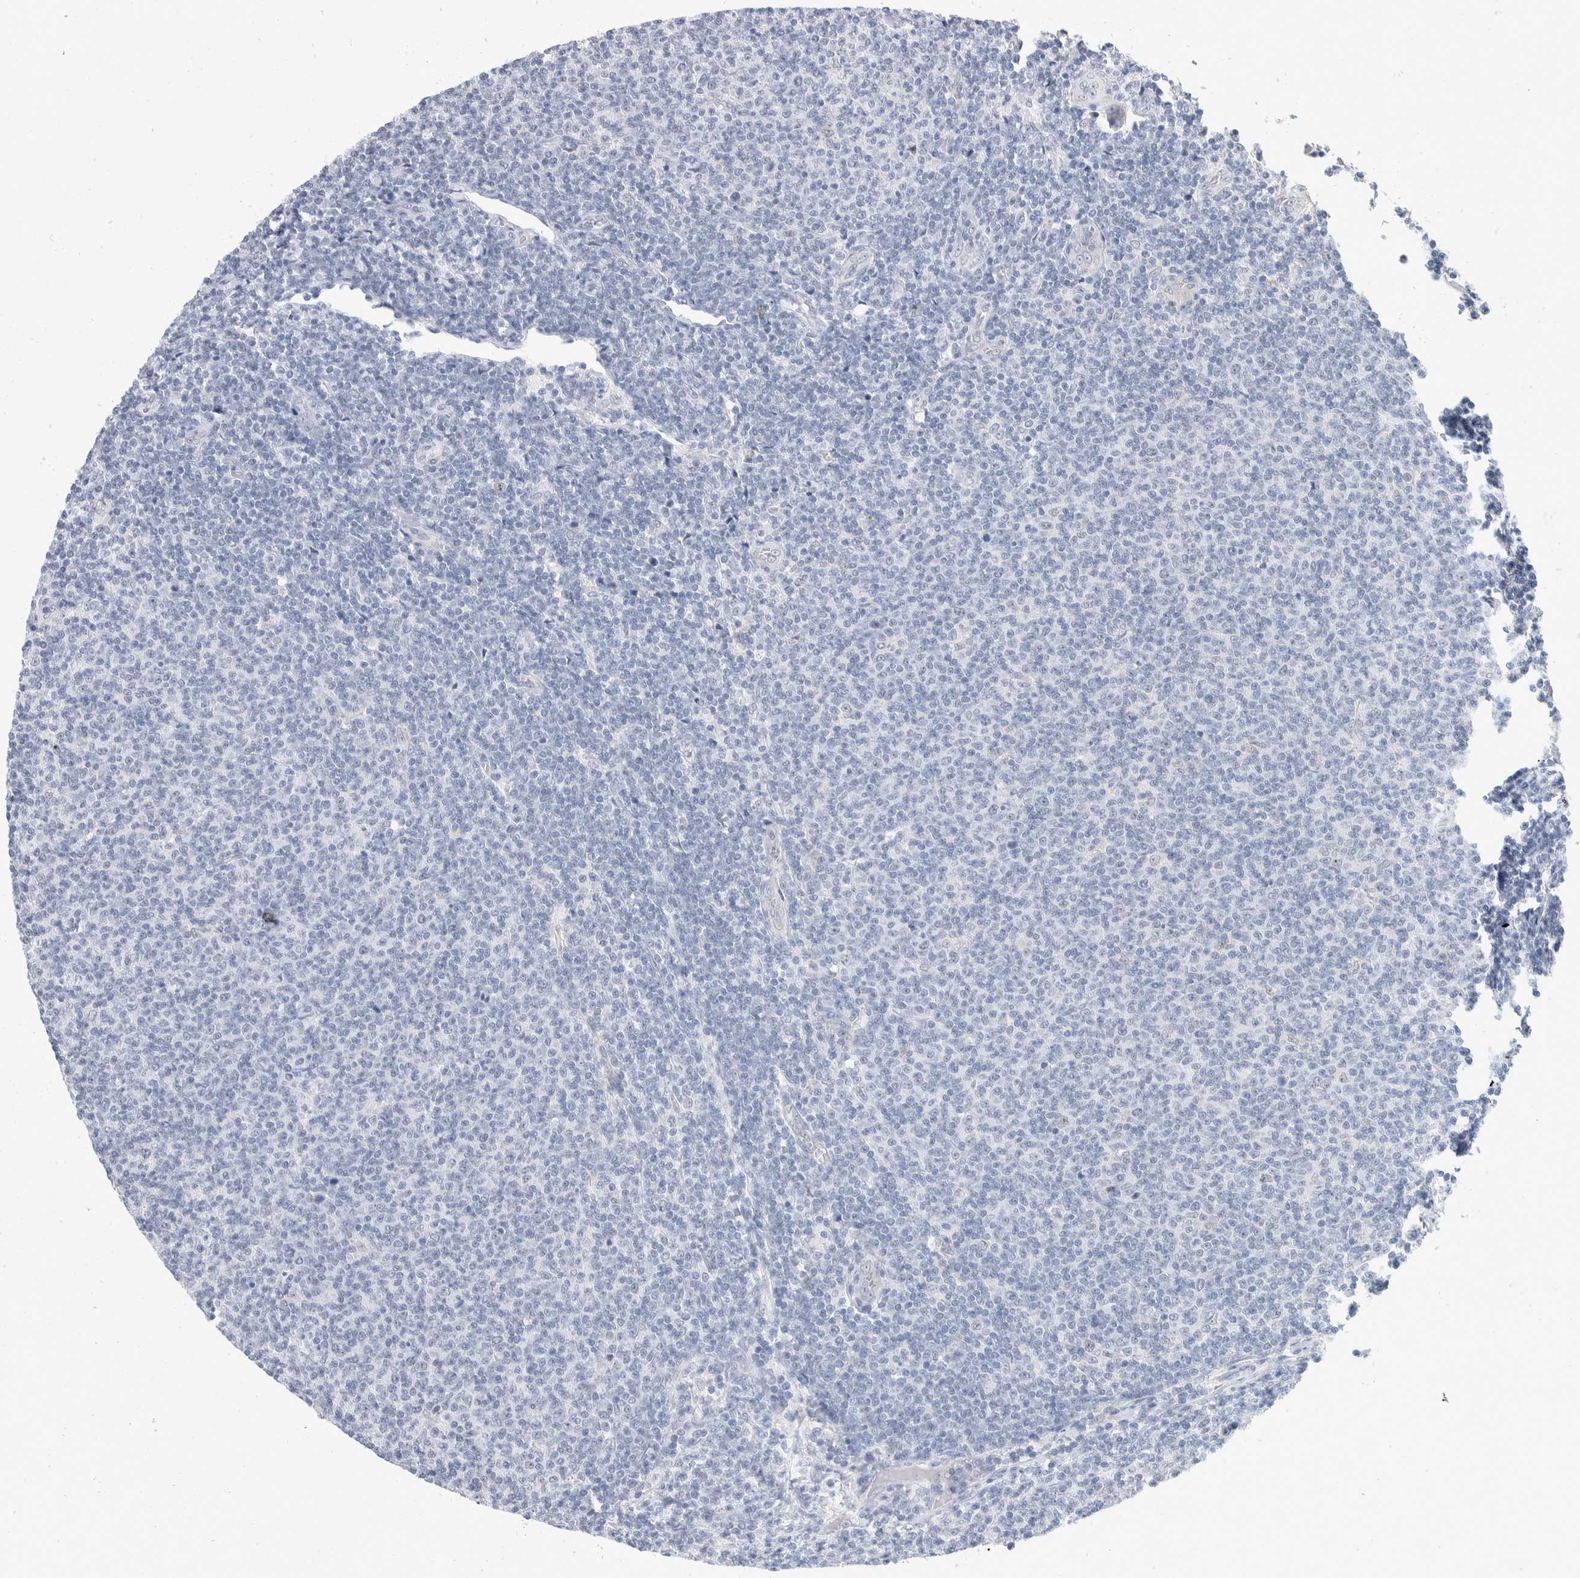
{"staining": {"intensity": "negative", "quantity": "none", "location": "none"}, "tissue": "lymphoma", "cell_type": "Tumor cells", "image_type": "cancer", "snomed": [{"axis": "morphology", "description": "Malignant lymphoma, non-Hodgkin's type, Low grade"}, {"axis": "topography", "description": "Lymph node"}], "caption": "High power microscopy image of an immunohistochemistry (IHC) image of lymphoma, revealing no significant expression in tumor cells.", "gene": "CATSPERD", "patient": {"sex": "male", "age": 66}}